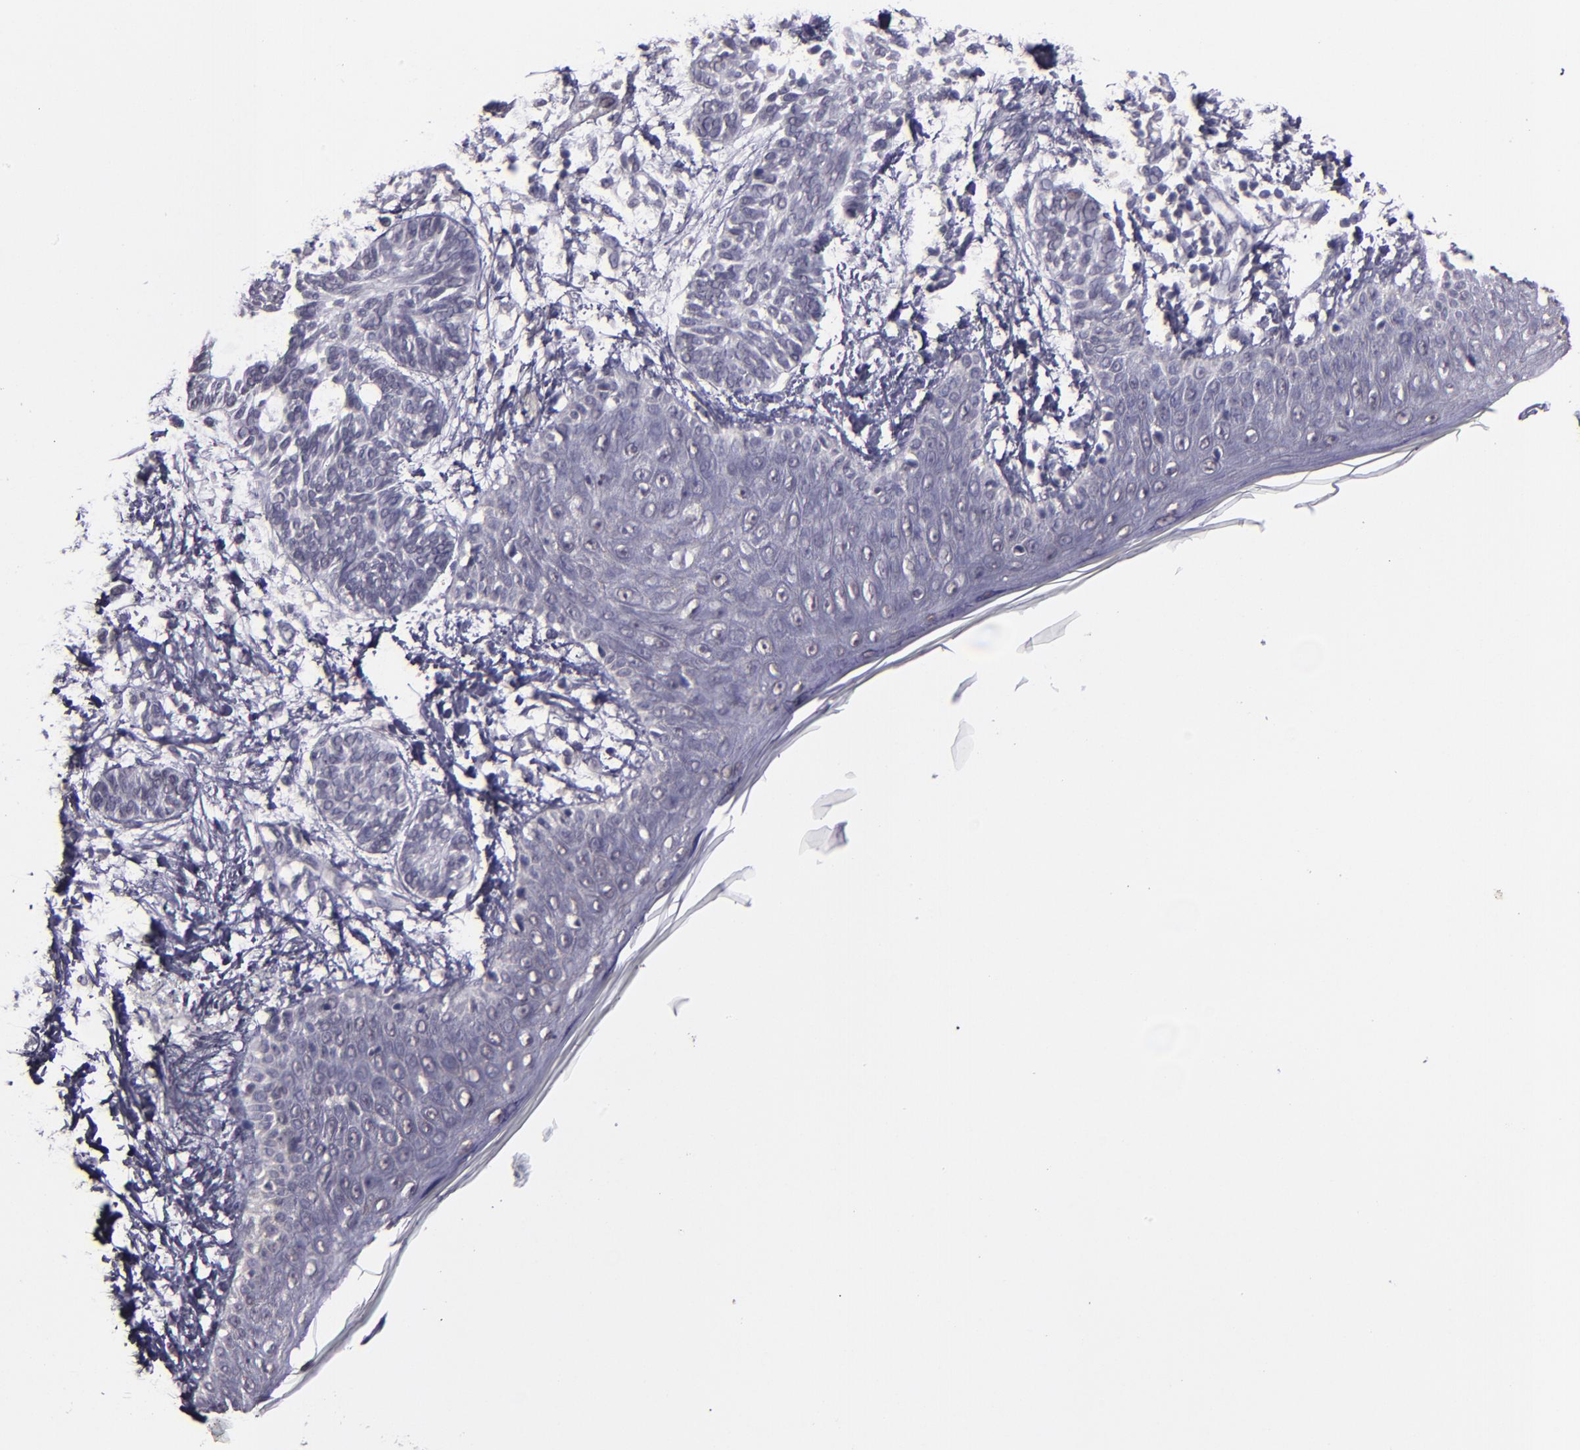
{"staining": {"intensity": "negative", "quantity": "none", "location": "none"}, "tissue": "skin cancer", "cell_type": "Tumor cells", "image_type": "cancer", "snomed": [{"axis": "morphology", "description": "Normal tissue, NOS"}, {"axis": "morphology", "description": "Basal cell carcinoma"}, {"axis": "topography", "description": "Skin"}], "caption": "An immunohistochemistry micrograph of skin cancer is shown. There is no staining in tumor cells of skin cancer.", "gene": "CEBPE", "patient": {"sex": "male", "age": 63}}